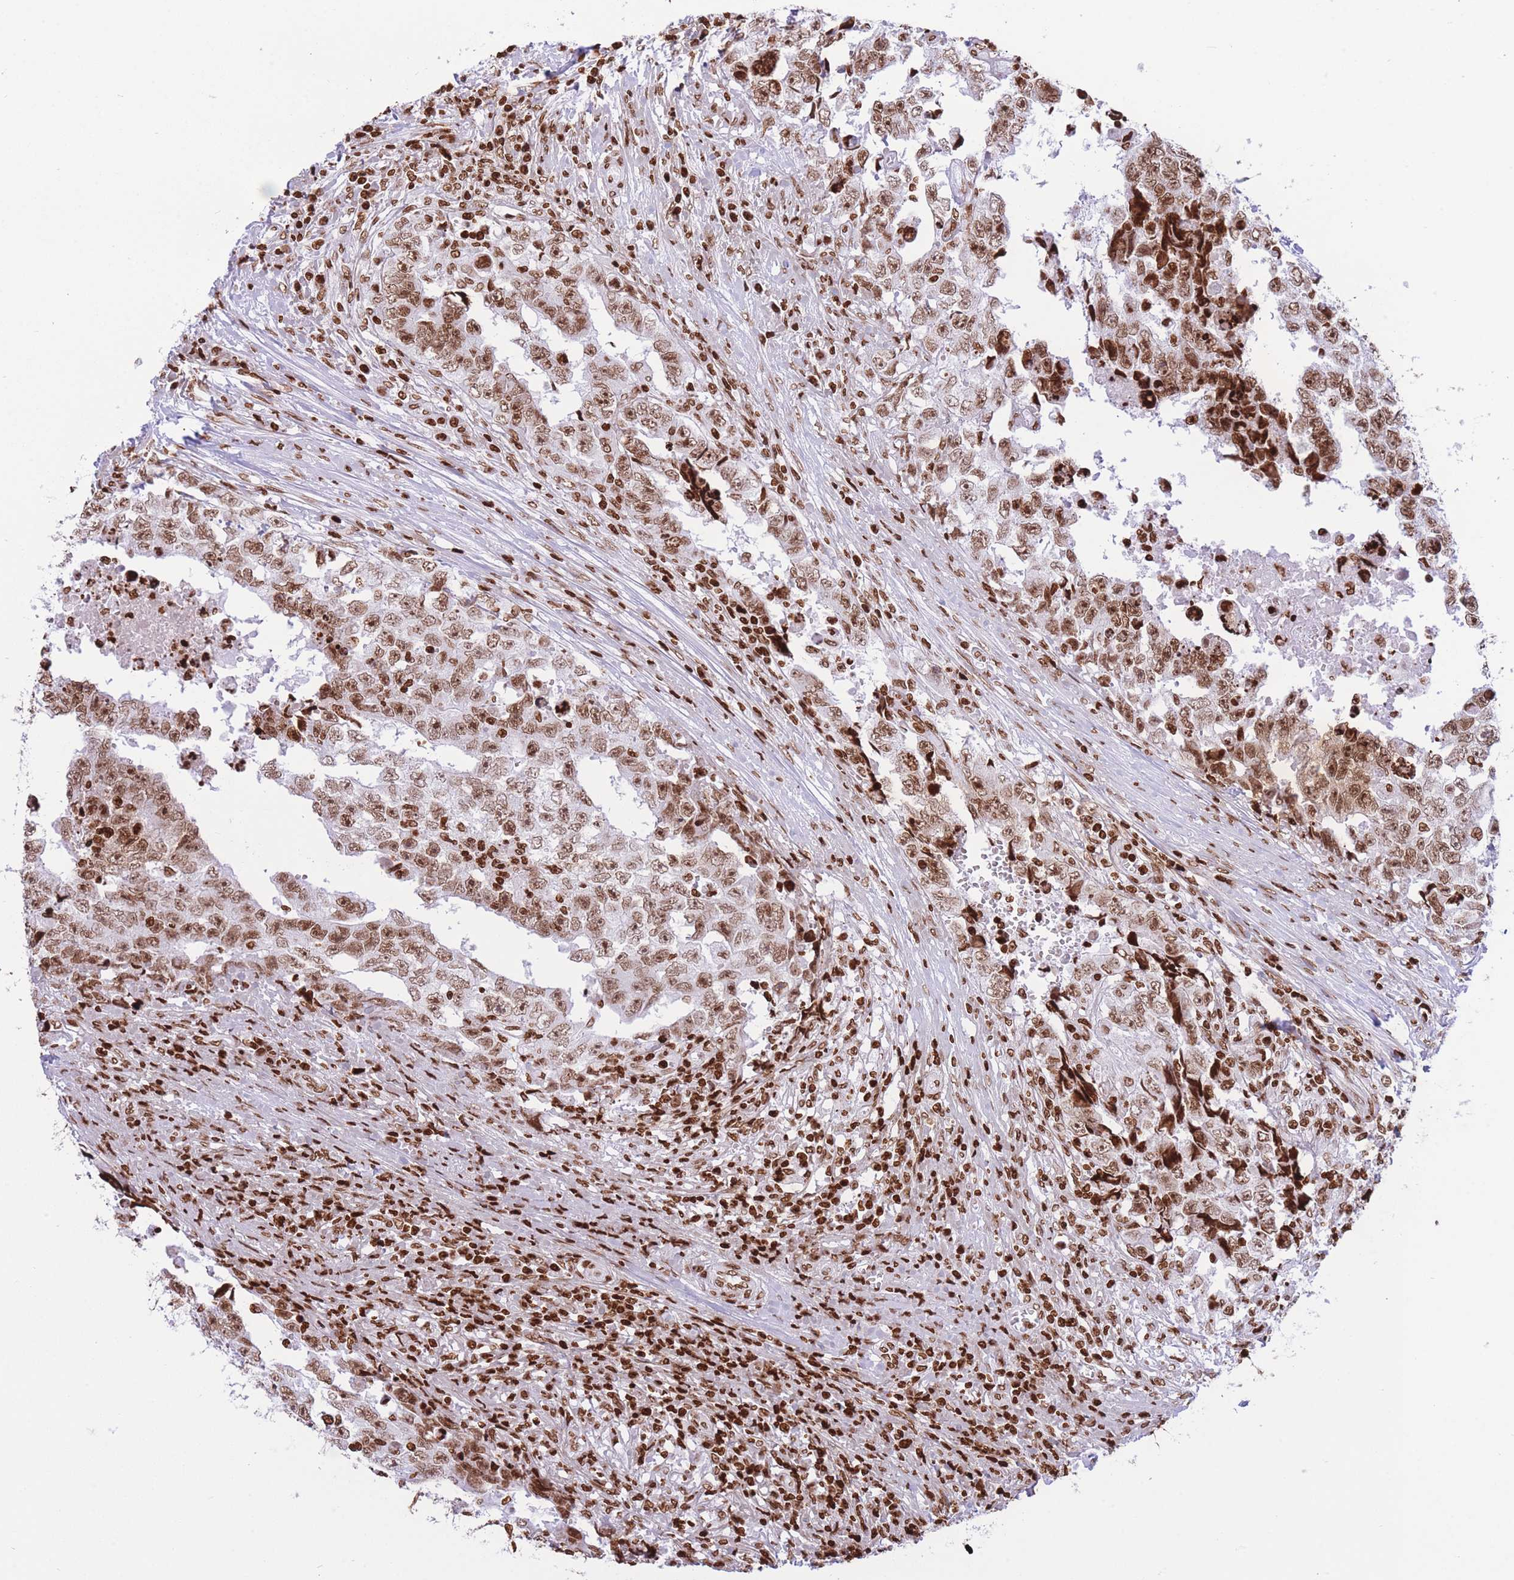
{"staining": {"intensity": "moderate", "quantity": ">75%", "location": "nuclear"}, "tissue": "testis cancer", "cell_type": "Tumor cells", "image_type": "cancer", "snomed": [{"axis": "morphology", "description": "Carcinoma, Embryonal, NOS"}, {"axis": "topography", "description": "Testis"}], "caption": "Testis cancer was stained to show a protein in brown. There is medium levels of moderate nuclear expression in approximately >75% of tumor cells.", "gene": "H2BC11", "patient": {"sex": "male", "age": 25}}